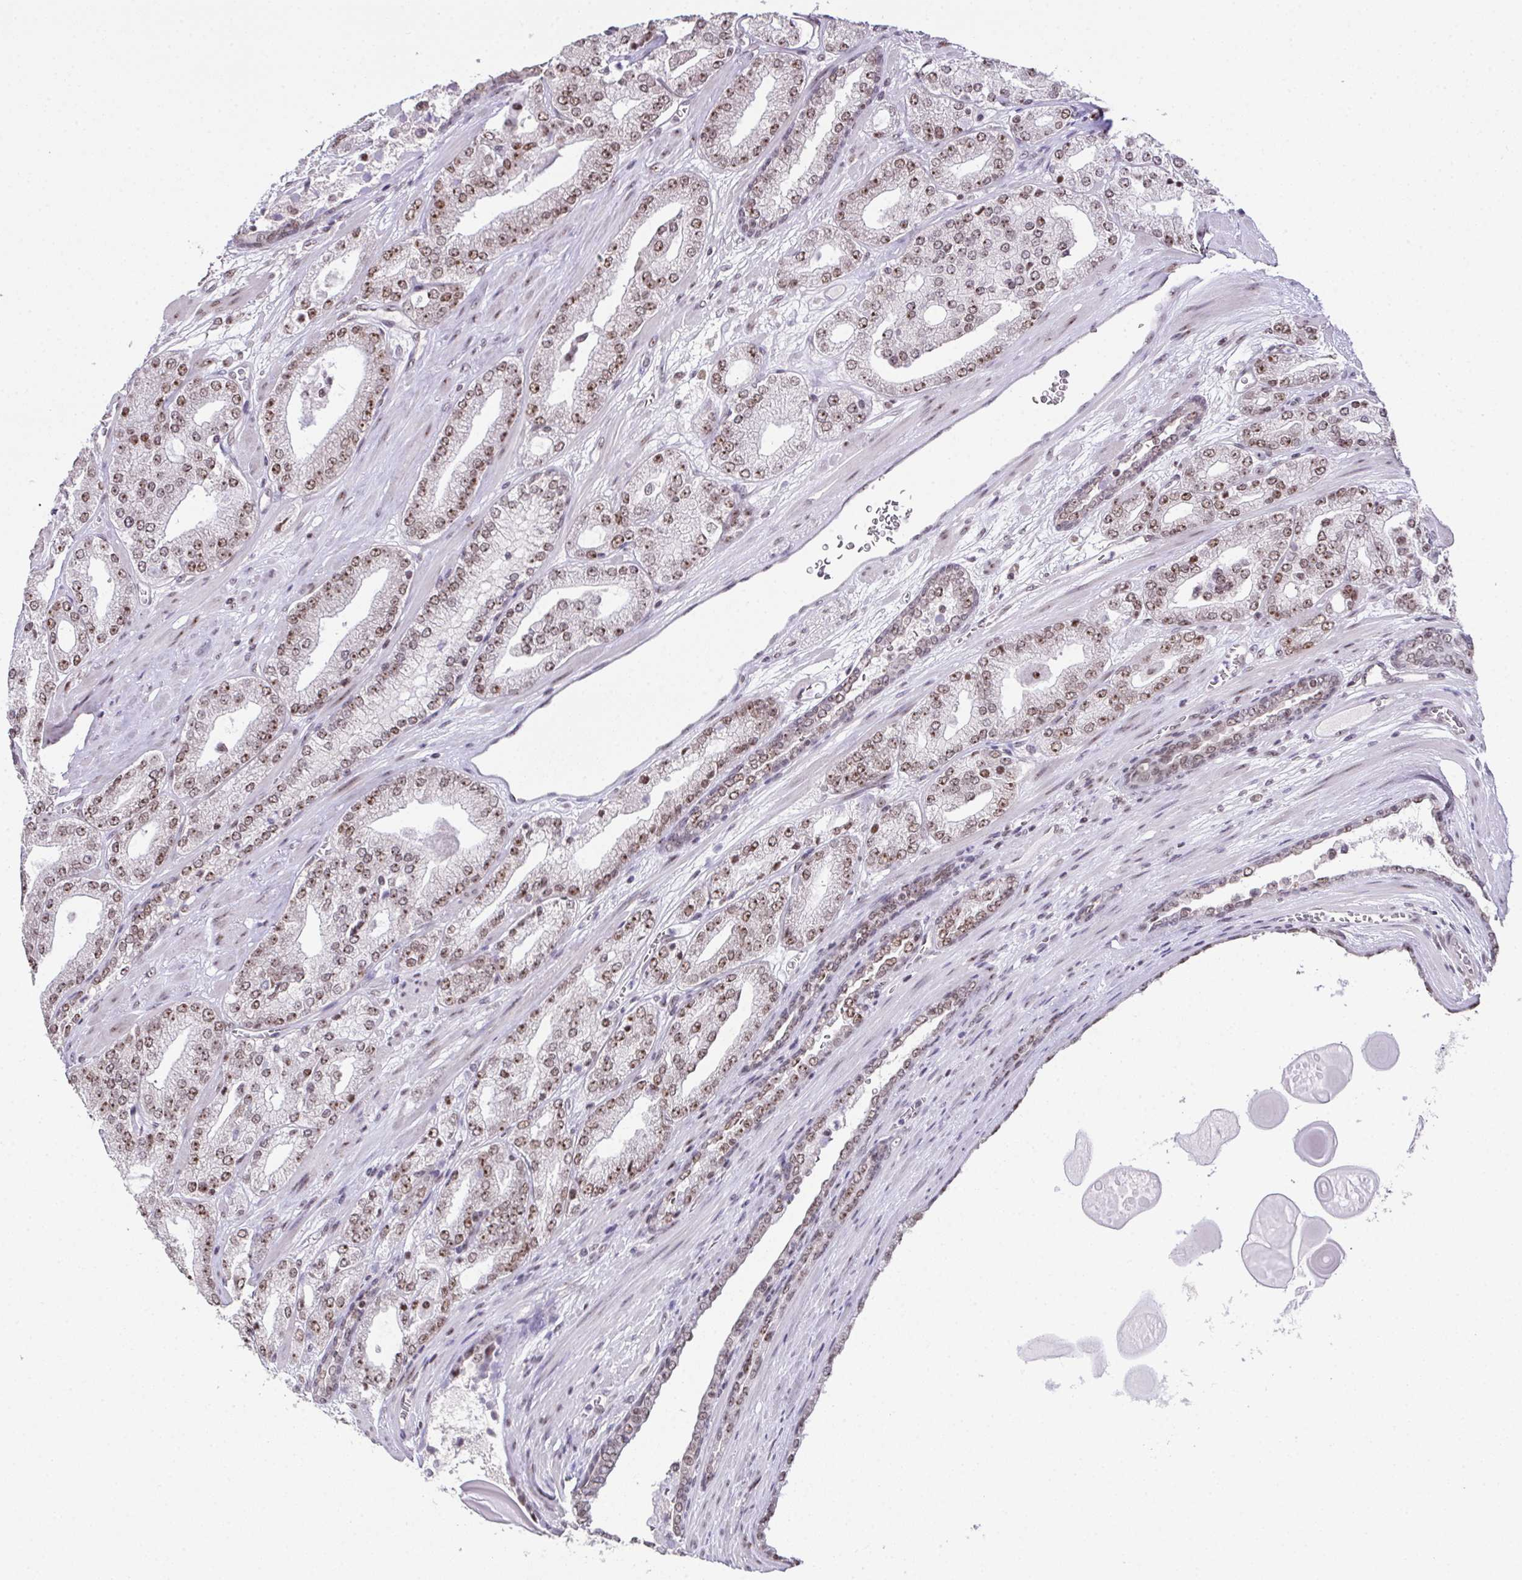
{"staining": {"intensity": "moderate", "quantity": ">75%", "location": "nuclear"}, "tissue": "prostate cancer", "cell_type": "Tumor cells", "image_type": "cancer", "snomed": [{"axis": "morphology", "description": "Adenocarcinoma, High grade"}, {"axis": "topography", "description": "Prostate"}], "caption": "A histopathology image of prostate cancer stained for a protein exhibits moderate nuclear brown staining in tumor cells.", "gene": "ZNF800", "patient": {"sex": "male", "age": 64}}